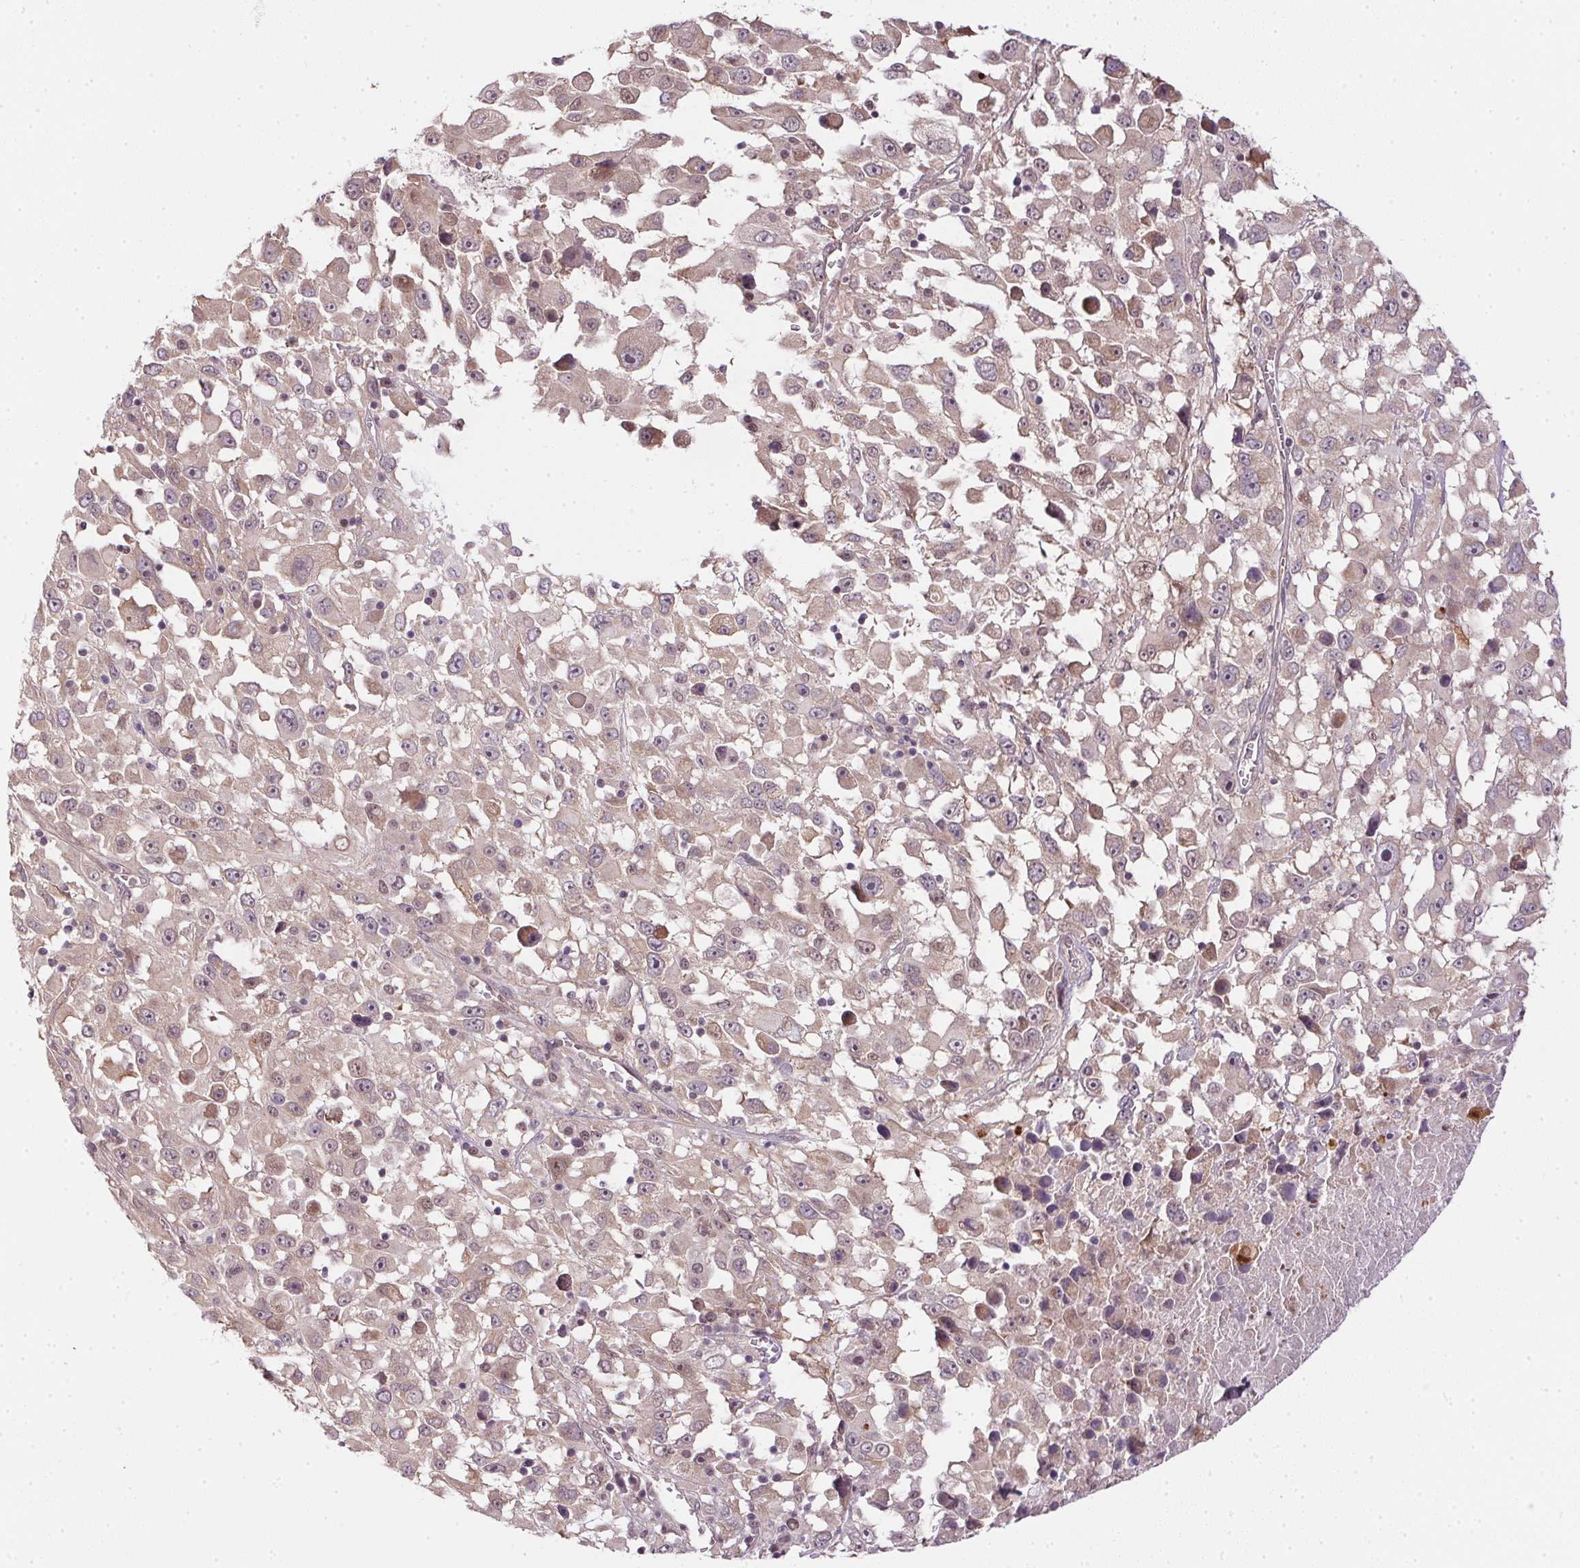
{"staining": {"intensity": "weak", "quantity": "<25%", "location": "nuclear"}, "tissue": "melanoma", "cell_type": "Tumor cells", "image_type": "cancer", "snomed": [{"axis": "morphology", "description": "Malignant melanoma, Metastatic site"}, {"axis": "topography", "description": "Soft tissue"}], "caption": "Immunohistochemistry photomicrograph of neoplastic tissue: melanoma stained with DAB reveals no significant protein positivity in tumor cells.", "gene": "CFAP92", "patient": {"sex": "male", "age": 50}}